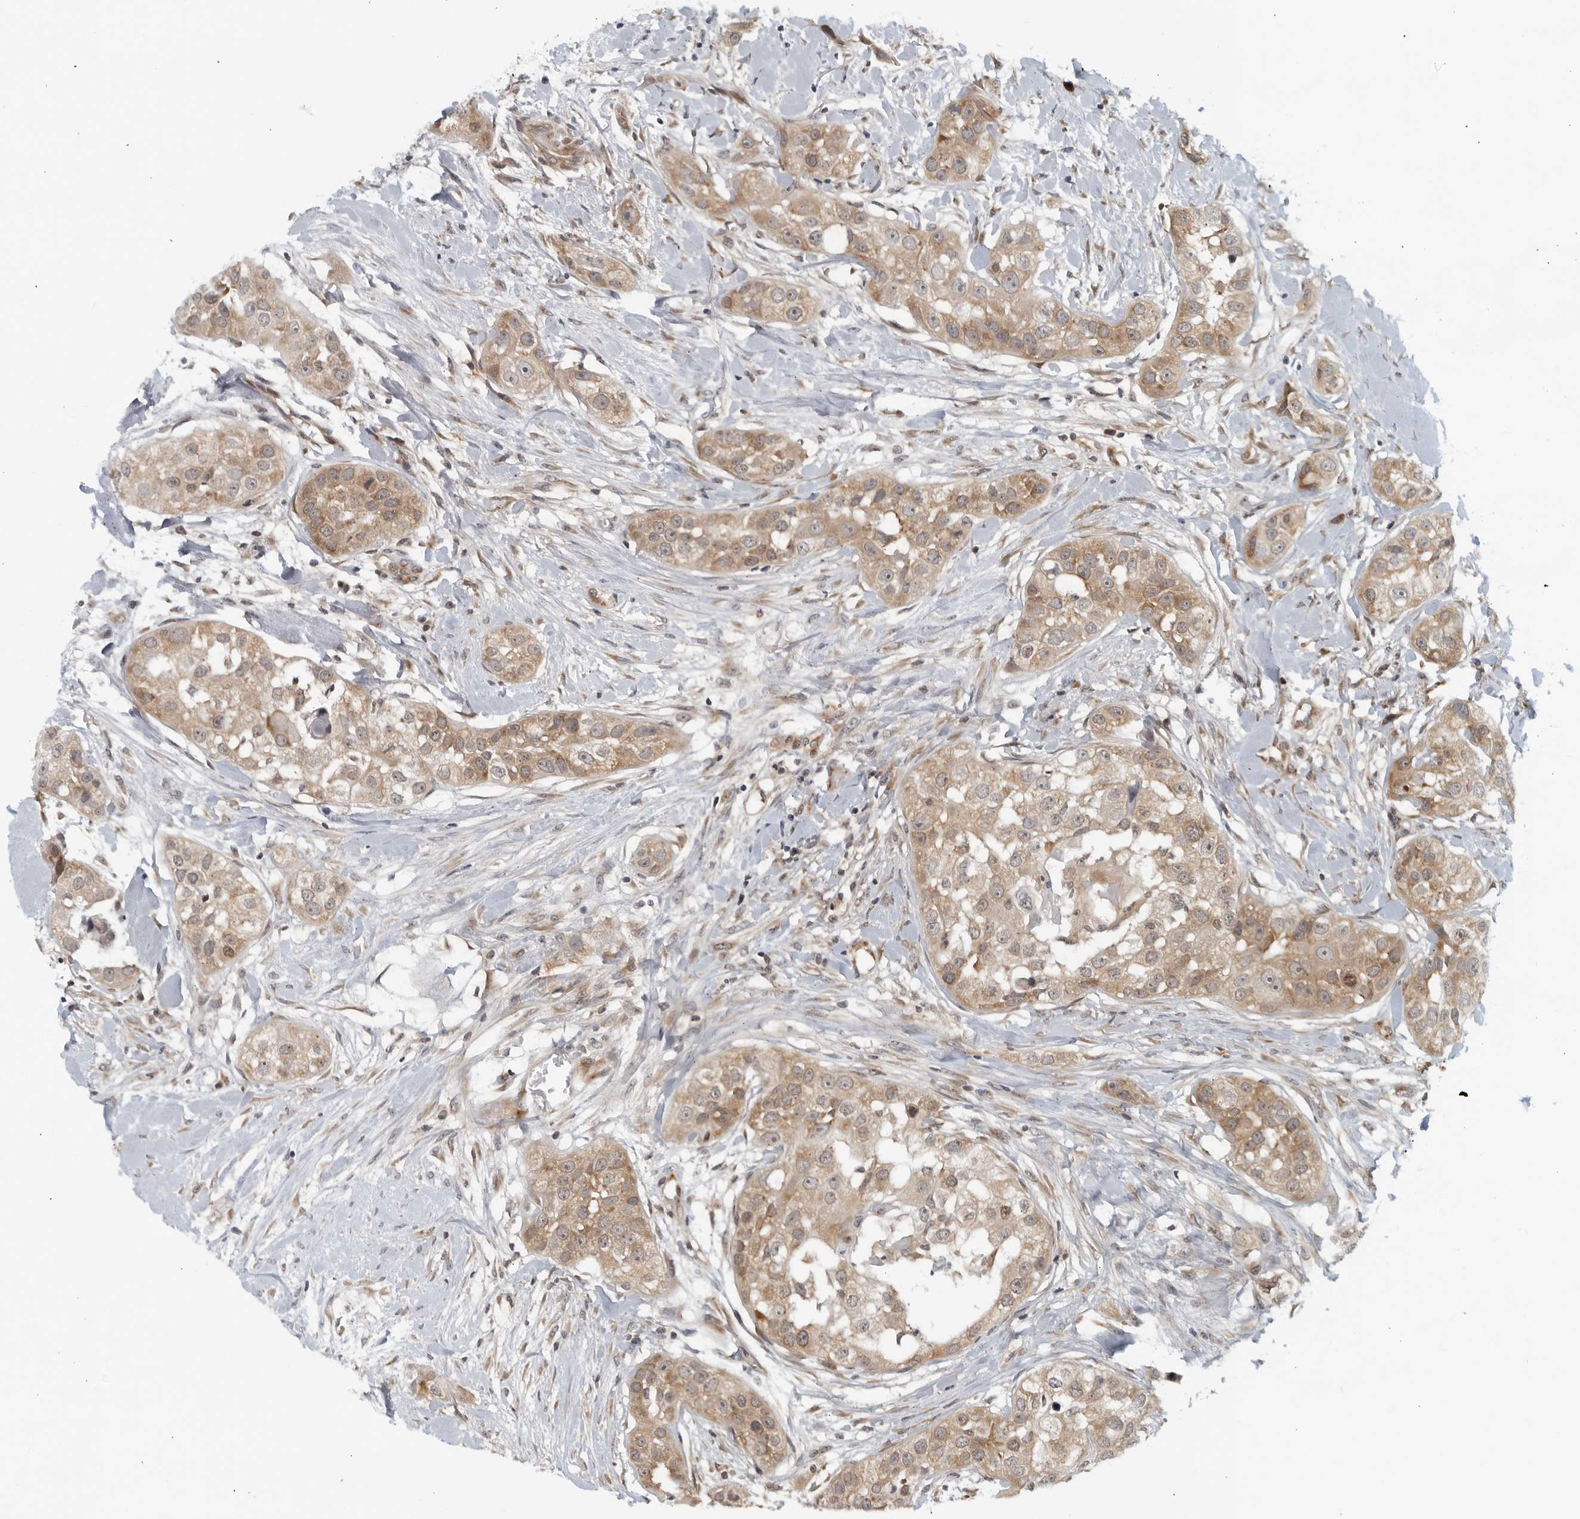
{"staining": {"intensity": "moderate", "quantity": ">75%", "location": "cytoplasmic/membranous"}, "tissue": "head and neck cancer", "cell_type": "Tumor cells", "image_type": "cancer", "snomed": [{"axis": "morphology", "description": "Normal tissue, NOS"}, {"axis": "morphology", "description": "Squamous cell carcinoma, NOS"}, {"axis": "topography", "description": "Skeletal muscle"}, {"axis": "topography", "description": "Head-Neck"}], "caption": "A histopathology image of human head and neck cancer (squamous cell carcinoma) stained for a protein exhibits moderate cytoplasmic/membranous brown staining in tumor cells.", "gene": "RC3H1", "patient": {"sex": "male", "age": 51}}